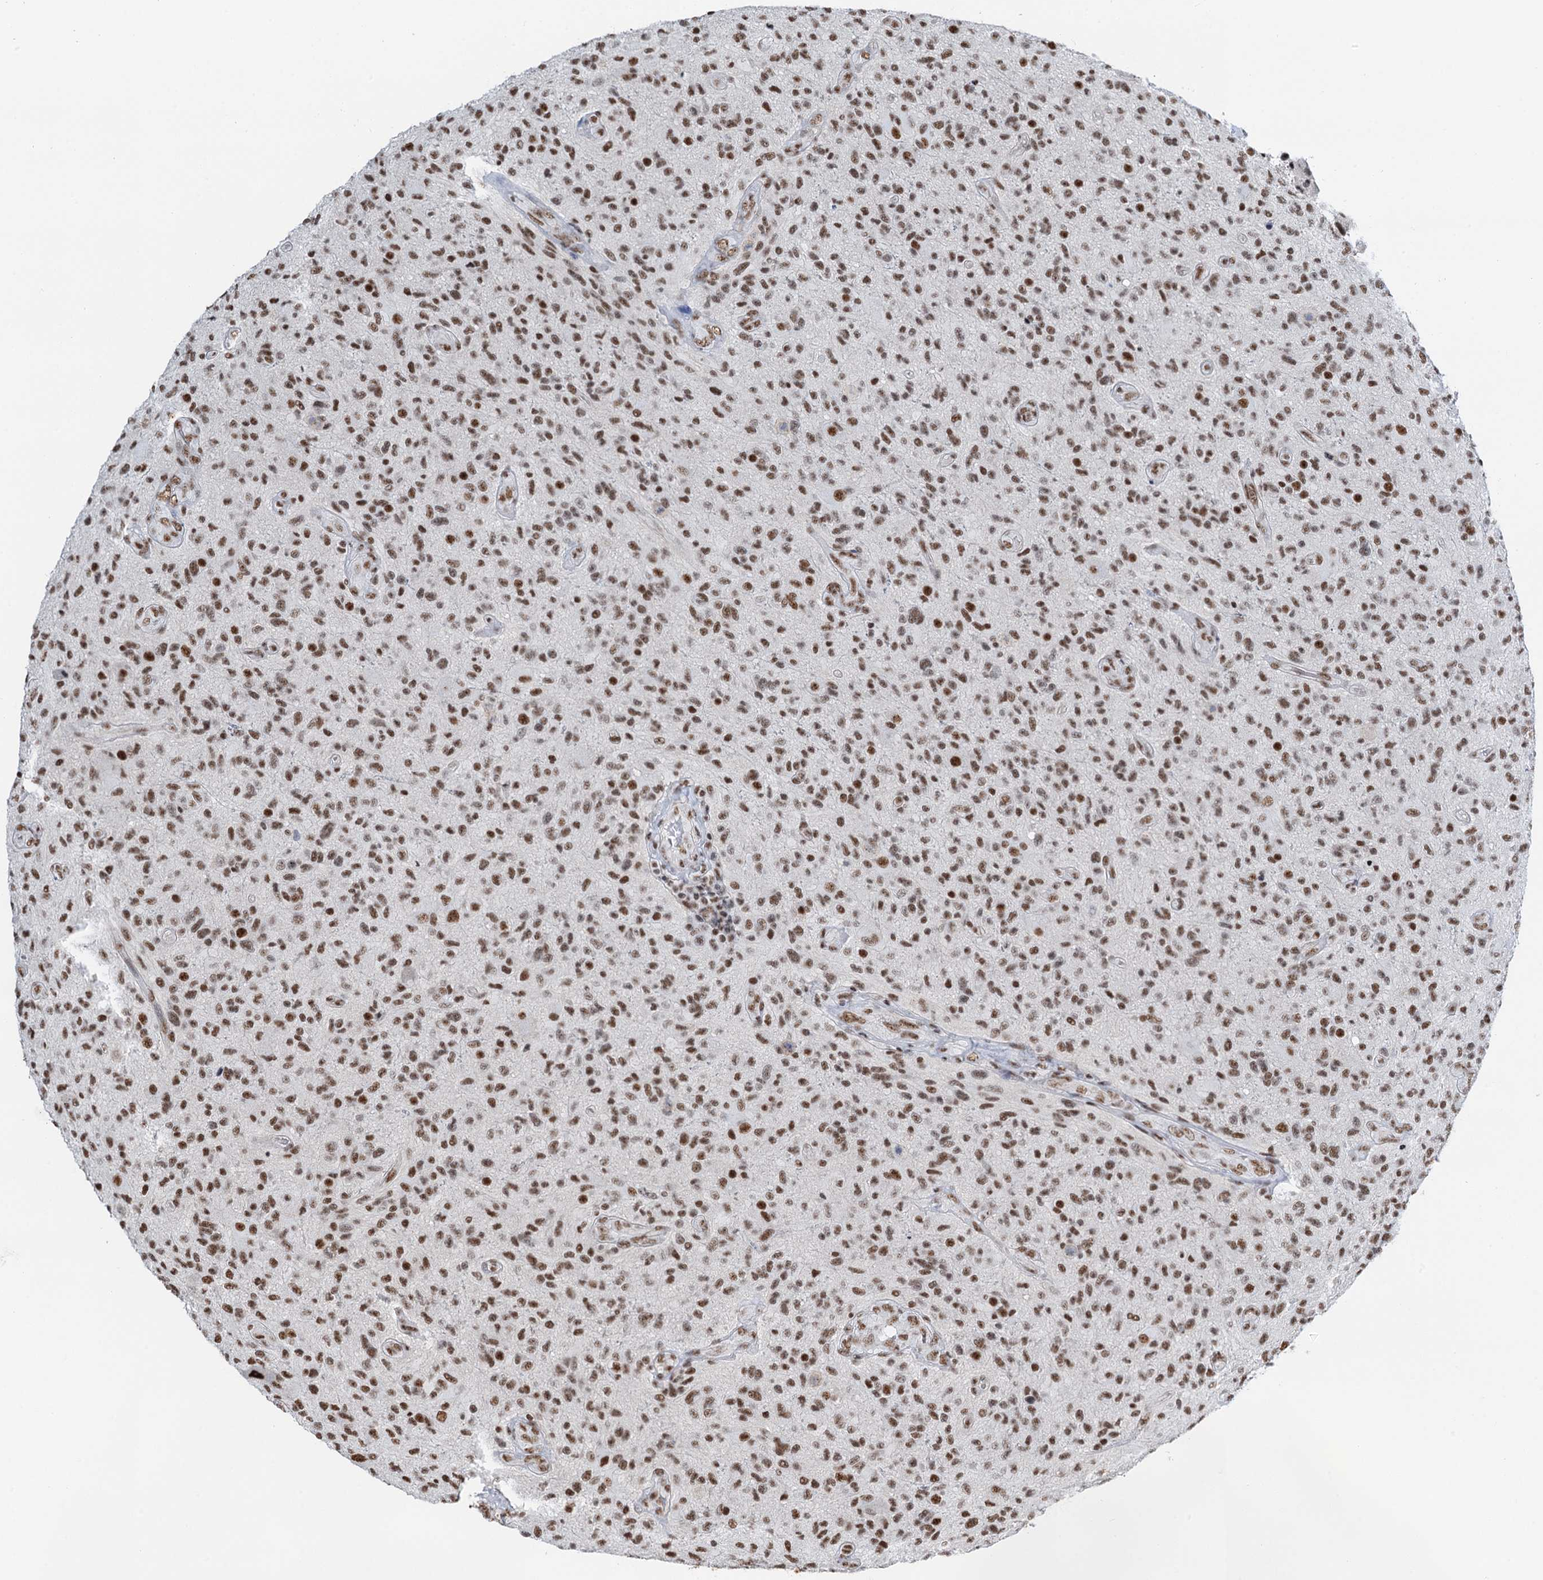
{"staining": {"intensity": "moderate", "quantity": ">75%", "location": "nuclear"}, "tissue": "glioma", "cell_type": "Tumor cells", "image_type": "cancer", "snomed": [{"axis": "morphology", "description": "Glioma, malignant, High grade"}, {"axis": "topography", "description": "Brain"}], "caption": "Tumor cells demonstrate moderate nuclear expression in approximately >75% of cells in malignant high-grade glioma.", "gene": "ZNF609", "patient": {"sex": "male", "age": 47}}